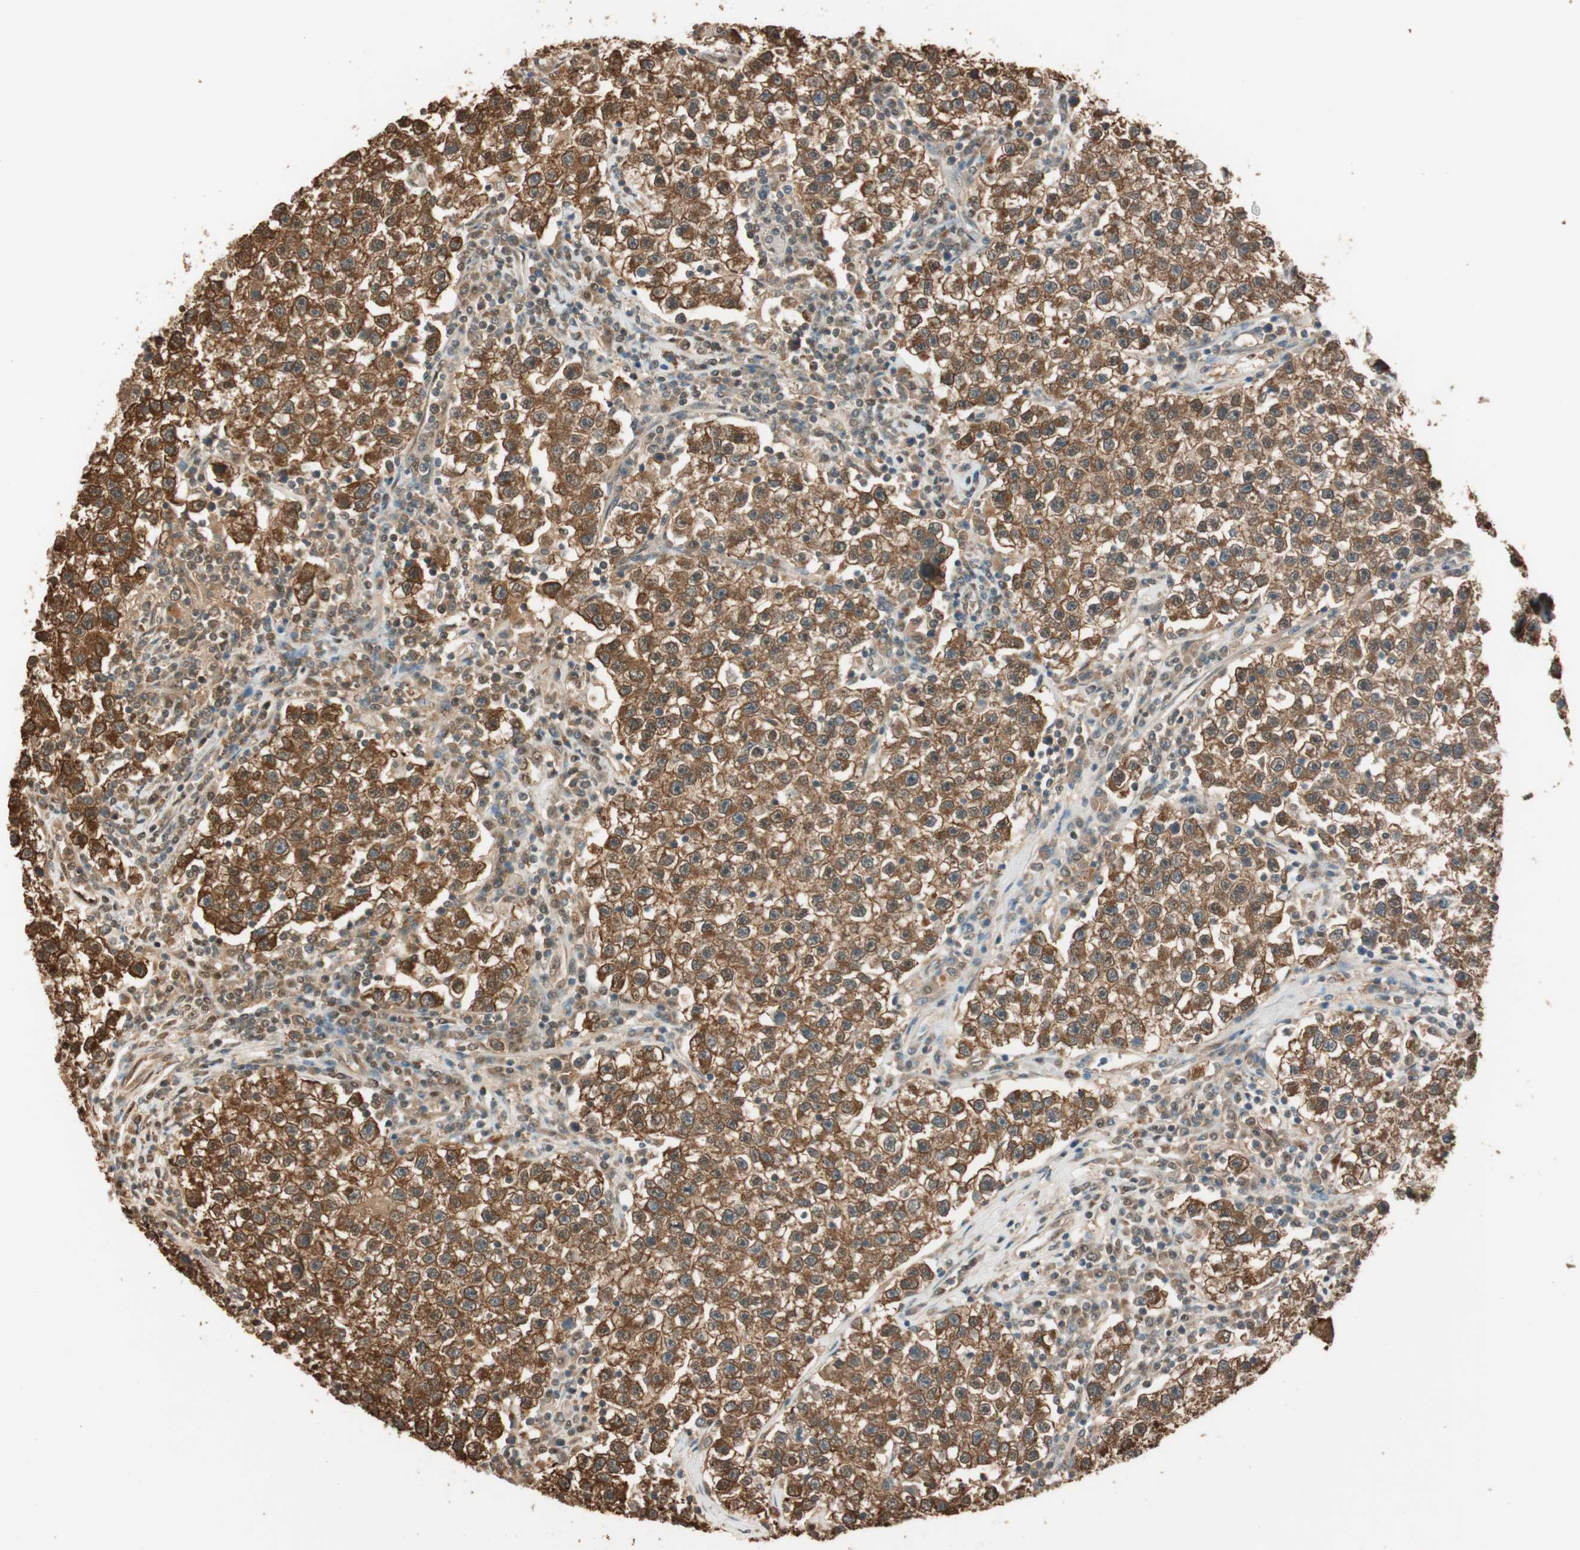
{"staining": {"intensity": "strong", "quantity": ">75%", "location": "cytoplasmic/membranous"}, "tissue": "testis cancer", "cell_type": "Tumor cells", "image_type": "cancer", "snomed": [{"axis": "morphology", "description": "Seminoma, NOS"}, {"axis": "topography", "description": "Testis"}], "caption": "A brown stain shows strong cytoplasmic/membranous expression of a protein in human testis cancer (seminoma) tumor cells. (Brightfield microscopy of DAB IHC at high magnification).", "gene": "ZNF443", "patient": {"sex": "male", "age": 22}}